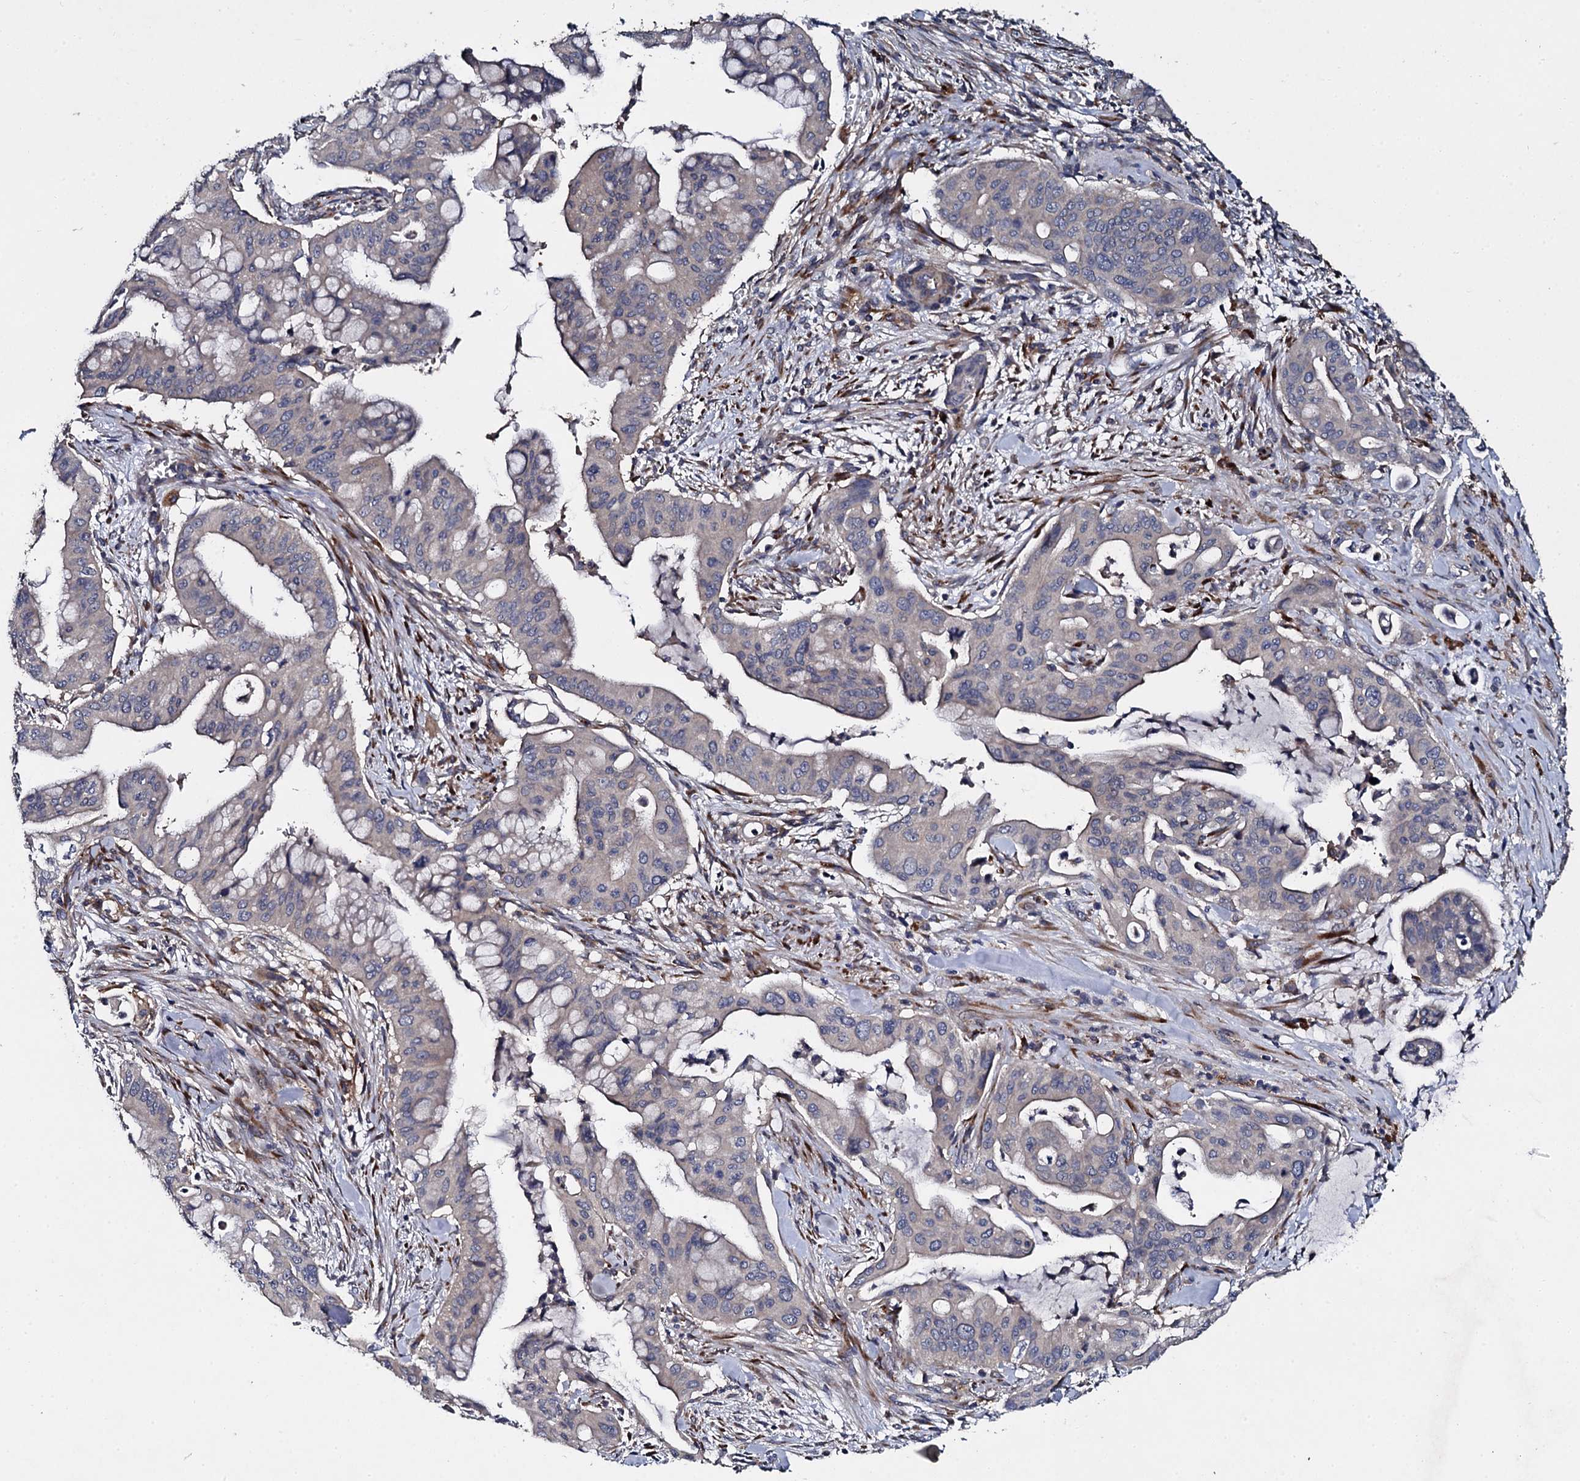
{"staining": {"intensity": "negative", "quantity": "none", "location": "none"}, "tissue": "pancreatic cancer", "cell_type": "Tumor cells", "image_type": "cancer", "snomed": [{"axis": "morphology", "description": "Adenocarcinoma, NOS"}, {"axis": "topography", "description": "Pancreas"}], "caption": "Tumor cells are negative for protein expression in human pancreatic adenocarcinoma.", "gene": "LRRC28", "patient": {"sex": "male", "age": 46}}